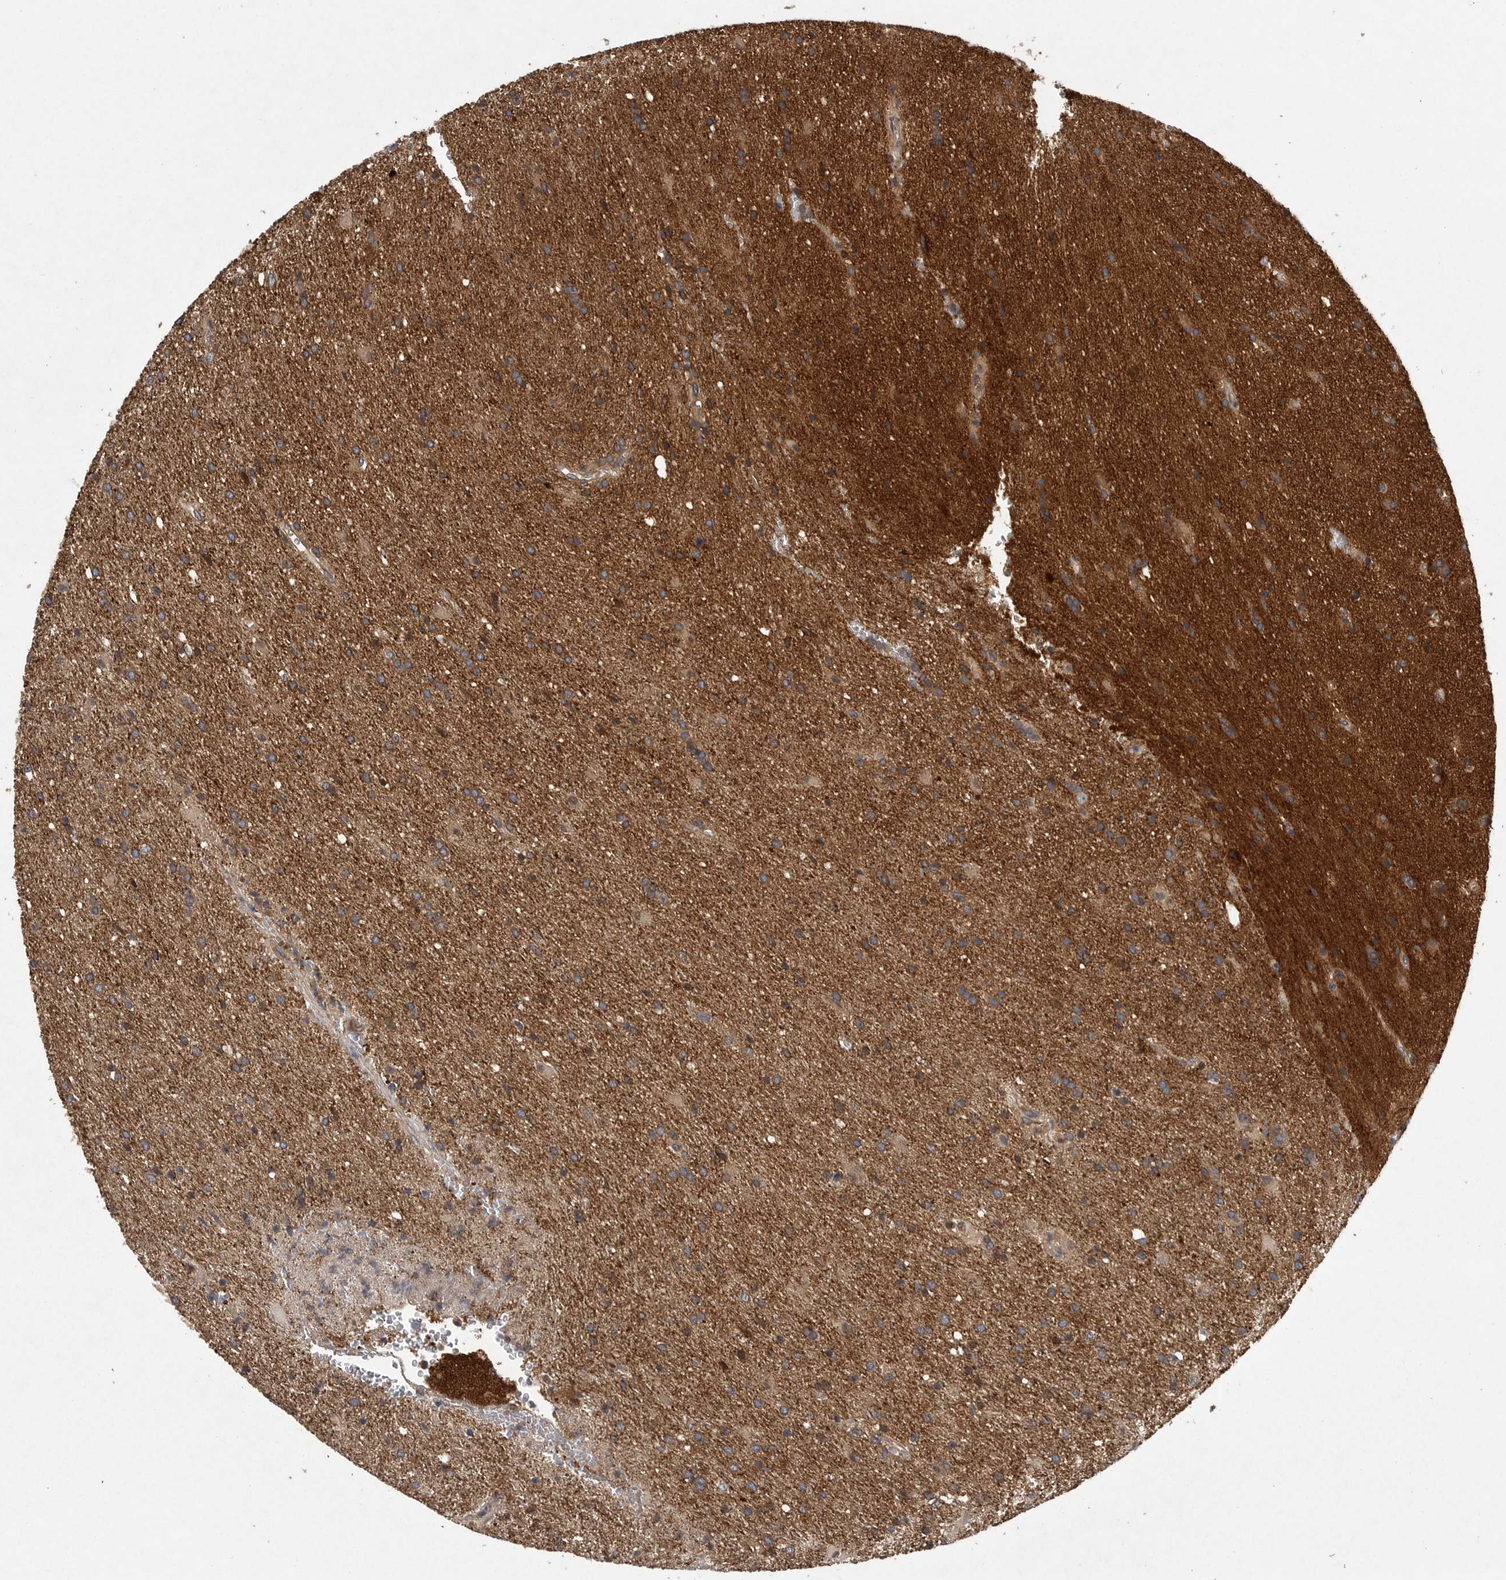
{"staining": {"intensity": "moderate", "quantity": ">75%", "location": "cytoplasmic/membranous"}, "tissue": "glioma", "cell_type": "Tumor cells", "image_type": "cancer", "snomed": [{"axis": "morphology", "description": "Glioma, malignant, High grade"}, {"axis": "topography", "description": "Brain"}], "caption": "Glioma tissue demonstrates moderate cytoplasmic/membranous positivity in approximately >75% of tumor cells, visualized by immunohistochemistry. Ihc stains the protein of interest in brown and the nuclei are stained blue.", "gene": "OXR1", "patient": {"sex": "female", "age": 57}}